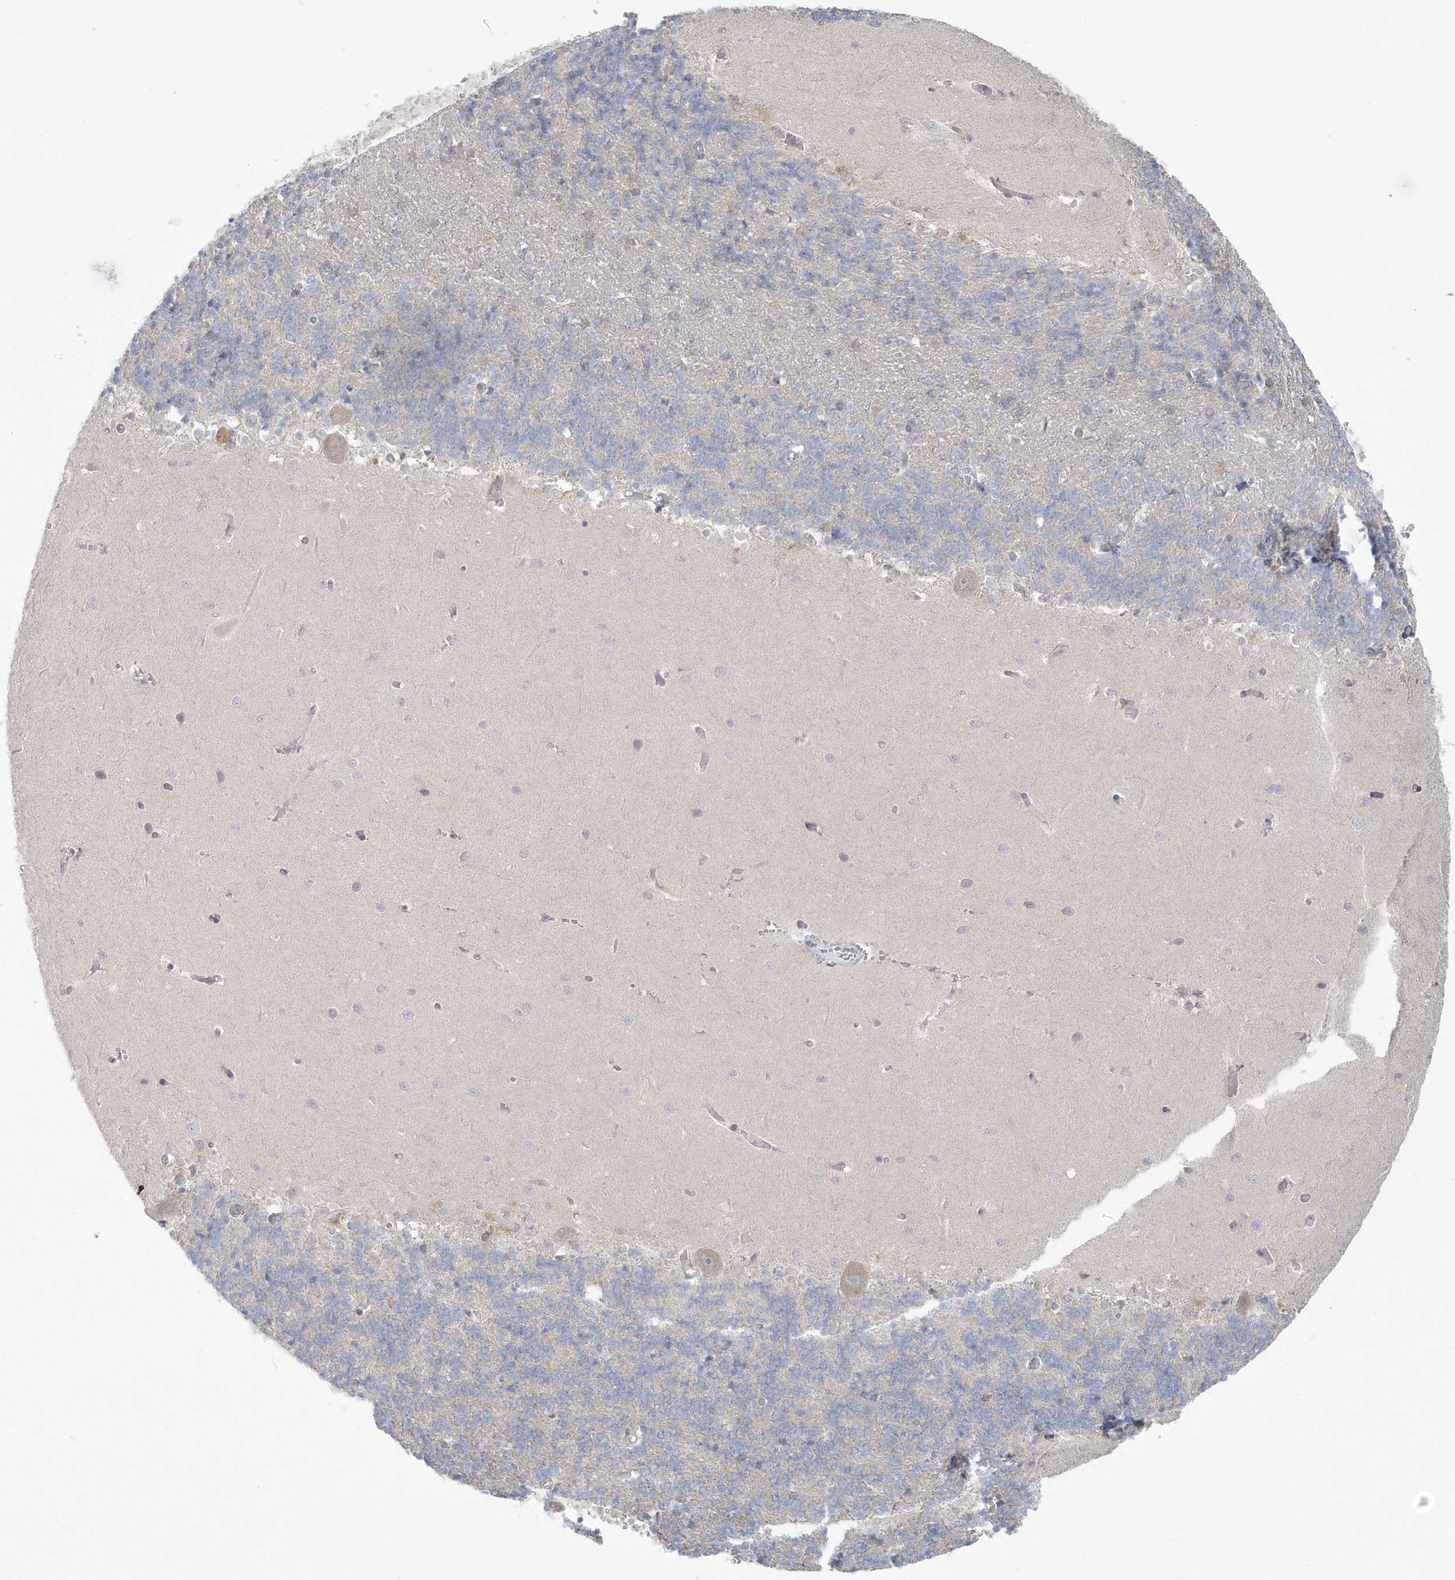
{"staining": {"intensity": "negative", "quantity": "none", "location": "none"}, "tissue": "cerebellum", "cell_type": "Cells in granular layer", "image_type": "normal", "snomed": [{"axis": "morphology", "description": "Normal tissue, NOS"}, {"axis": "topography", "description": "Cerebellum"}], "caption": "High magnification brightfield microscopy of benign cerebellum stained with DAB (brown) and counterstained with hematoxylin (blue): cells in granular layer show no significant staining.", "gene": "PCBD1", "patient": {"sex": "male", "age": 37}}